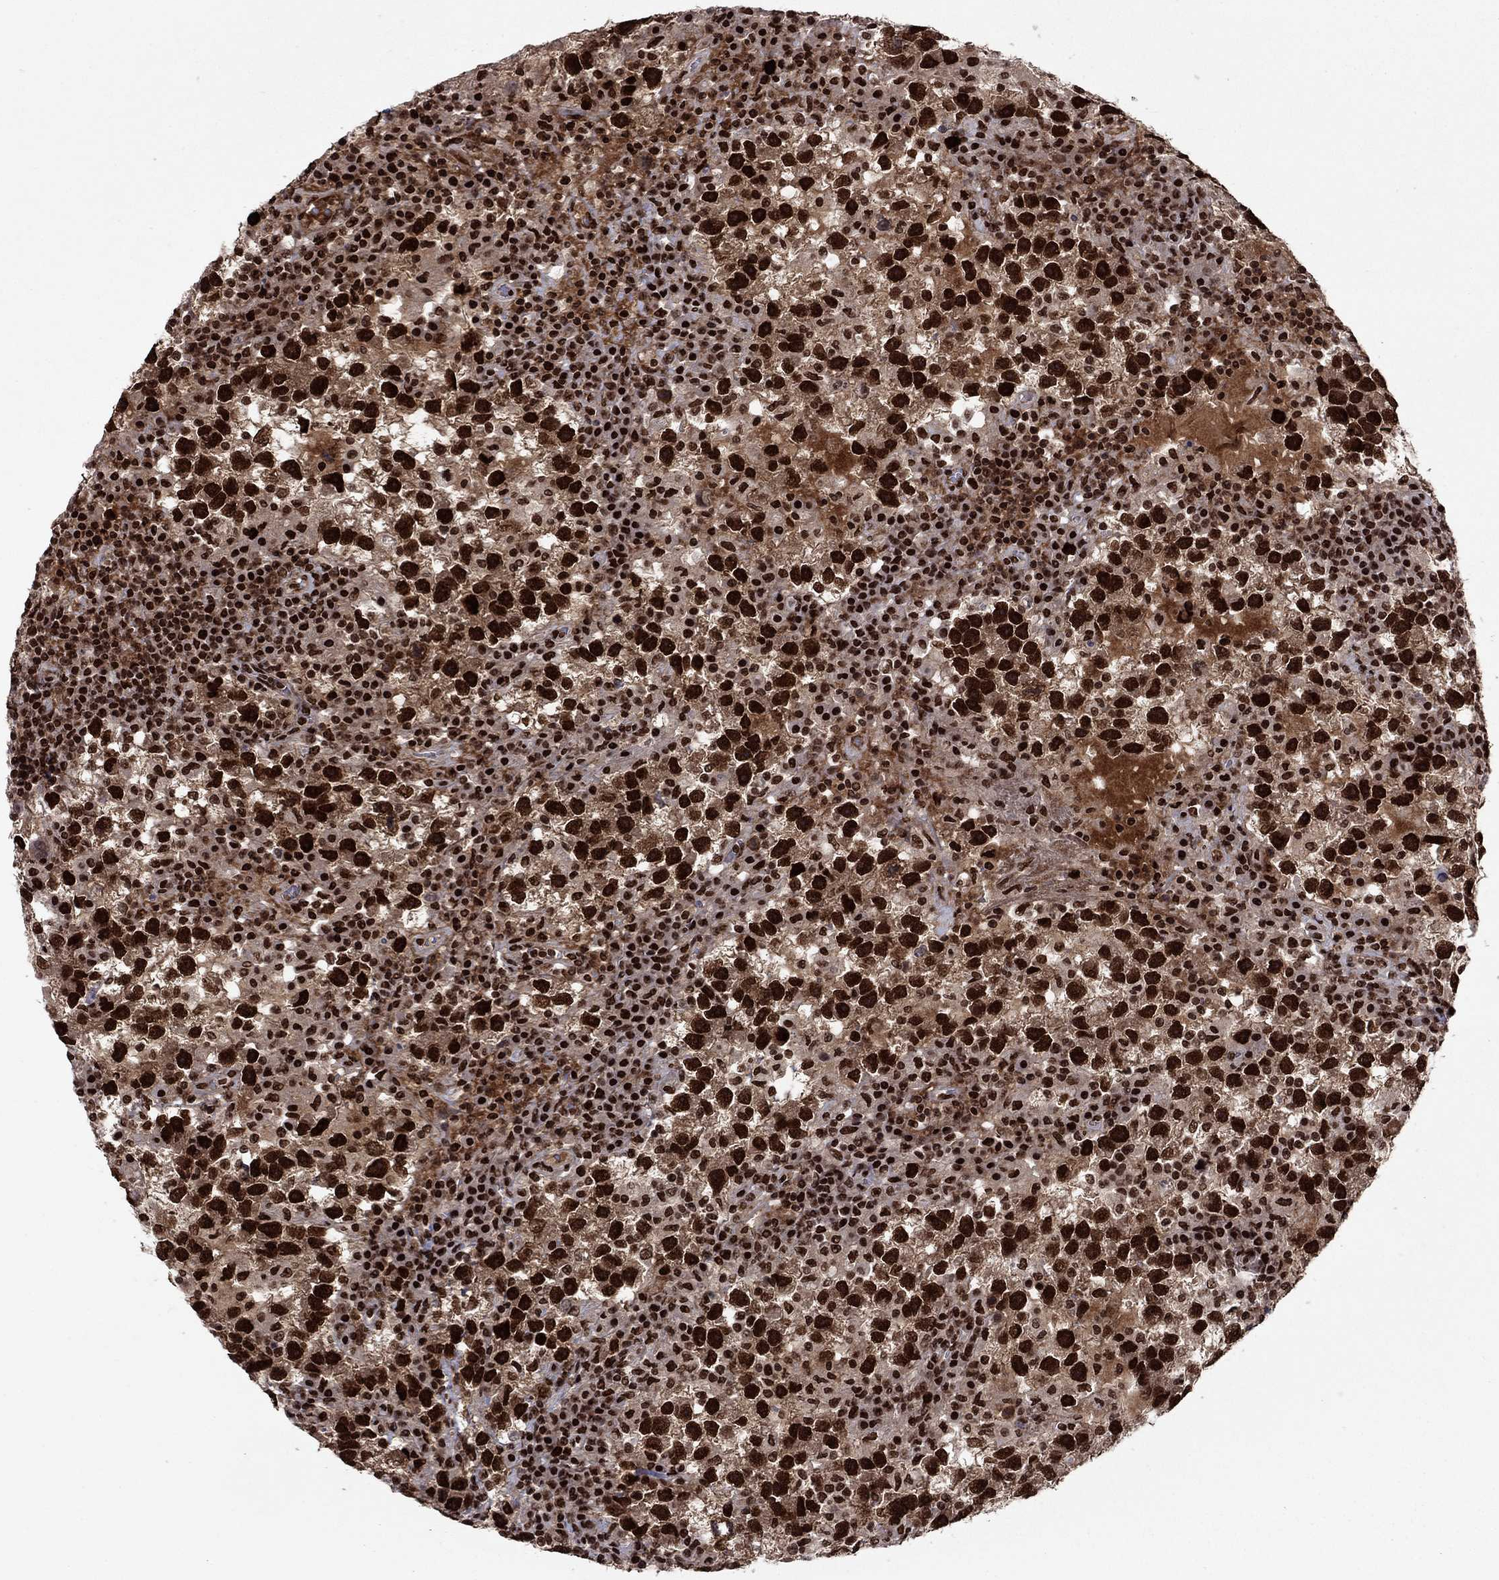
{"staining": {"intensity": "strong", "quantity": ">75%", "location": "nuclear"}, "tissue": "testis cancer", "cell_type": "Tumor cells", "image_type": "cancer", "snomed": [{"axis": "morphology", "description": "Seminoma, NOS"}, {"axis": "topography", "description": "Testis"}], "caption": "A high-resolution histopathology image shows IHC staining of seminoma (testis), which reveals strong nuclear positivity in approximately >75% of tumor cells.", "gene": "USP54", "patient": {"sex": "male", "age": 47}}